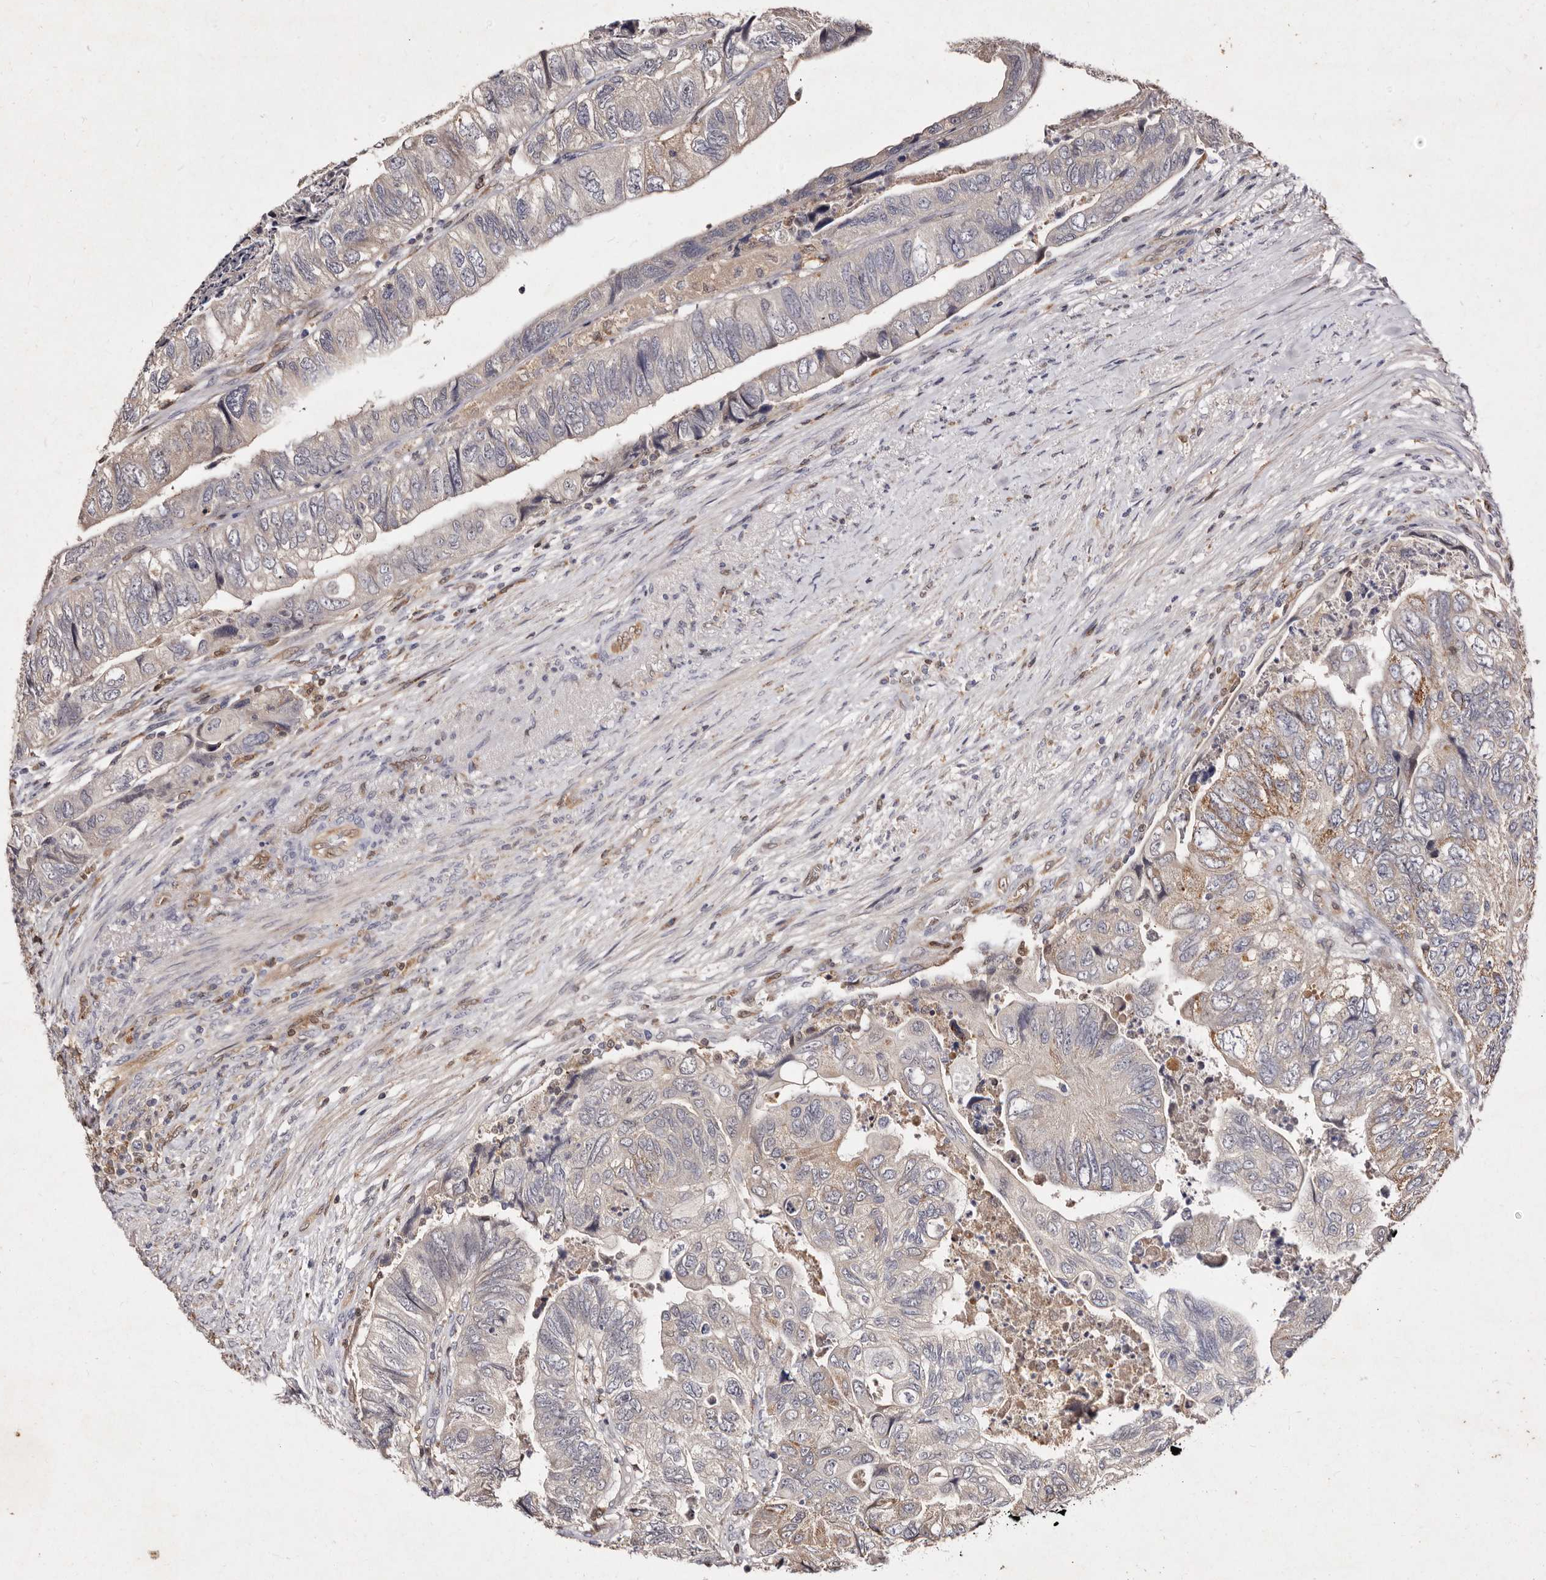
{"staining": {"intensity": "moderate", "quantity": "<25%", "location": "cytoplasmic/membranous"}, "tissue": "colorectal cancer", "cell_type": "Tumor cells", "image_type": "cancer", "snomed": [{"axis": "morphology", "description": "Adenocarcinoma, NOS"}, {"axis": "topography", "description": "Rectum"}], "caption": "Colorectal adenocarcinoma stained with DAB IHC reveals low levels of moderate cytoplasmic/membranous staining in approximately <25% of tumor cells.", "gene": "GIMAP4", "patient": {"sex": "male", "age": 63}}